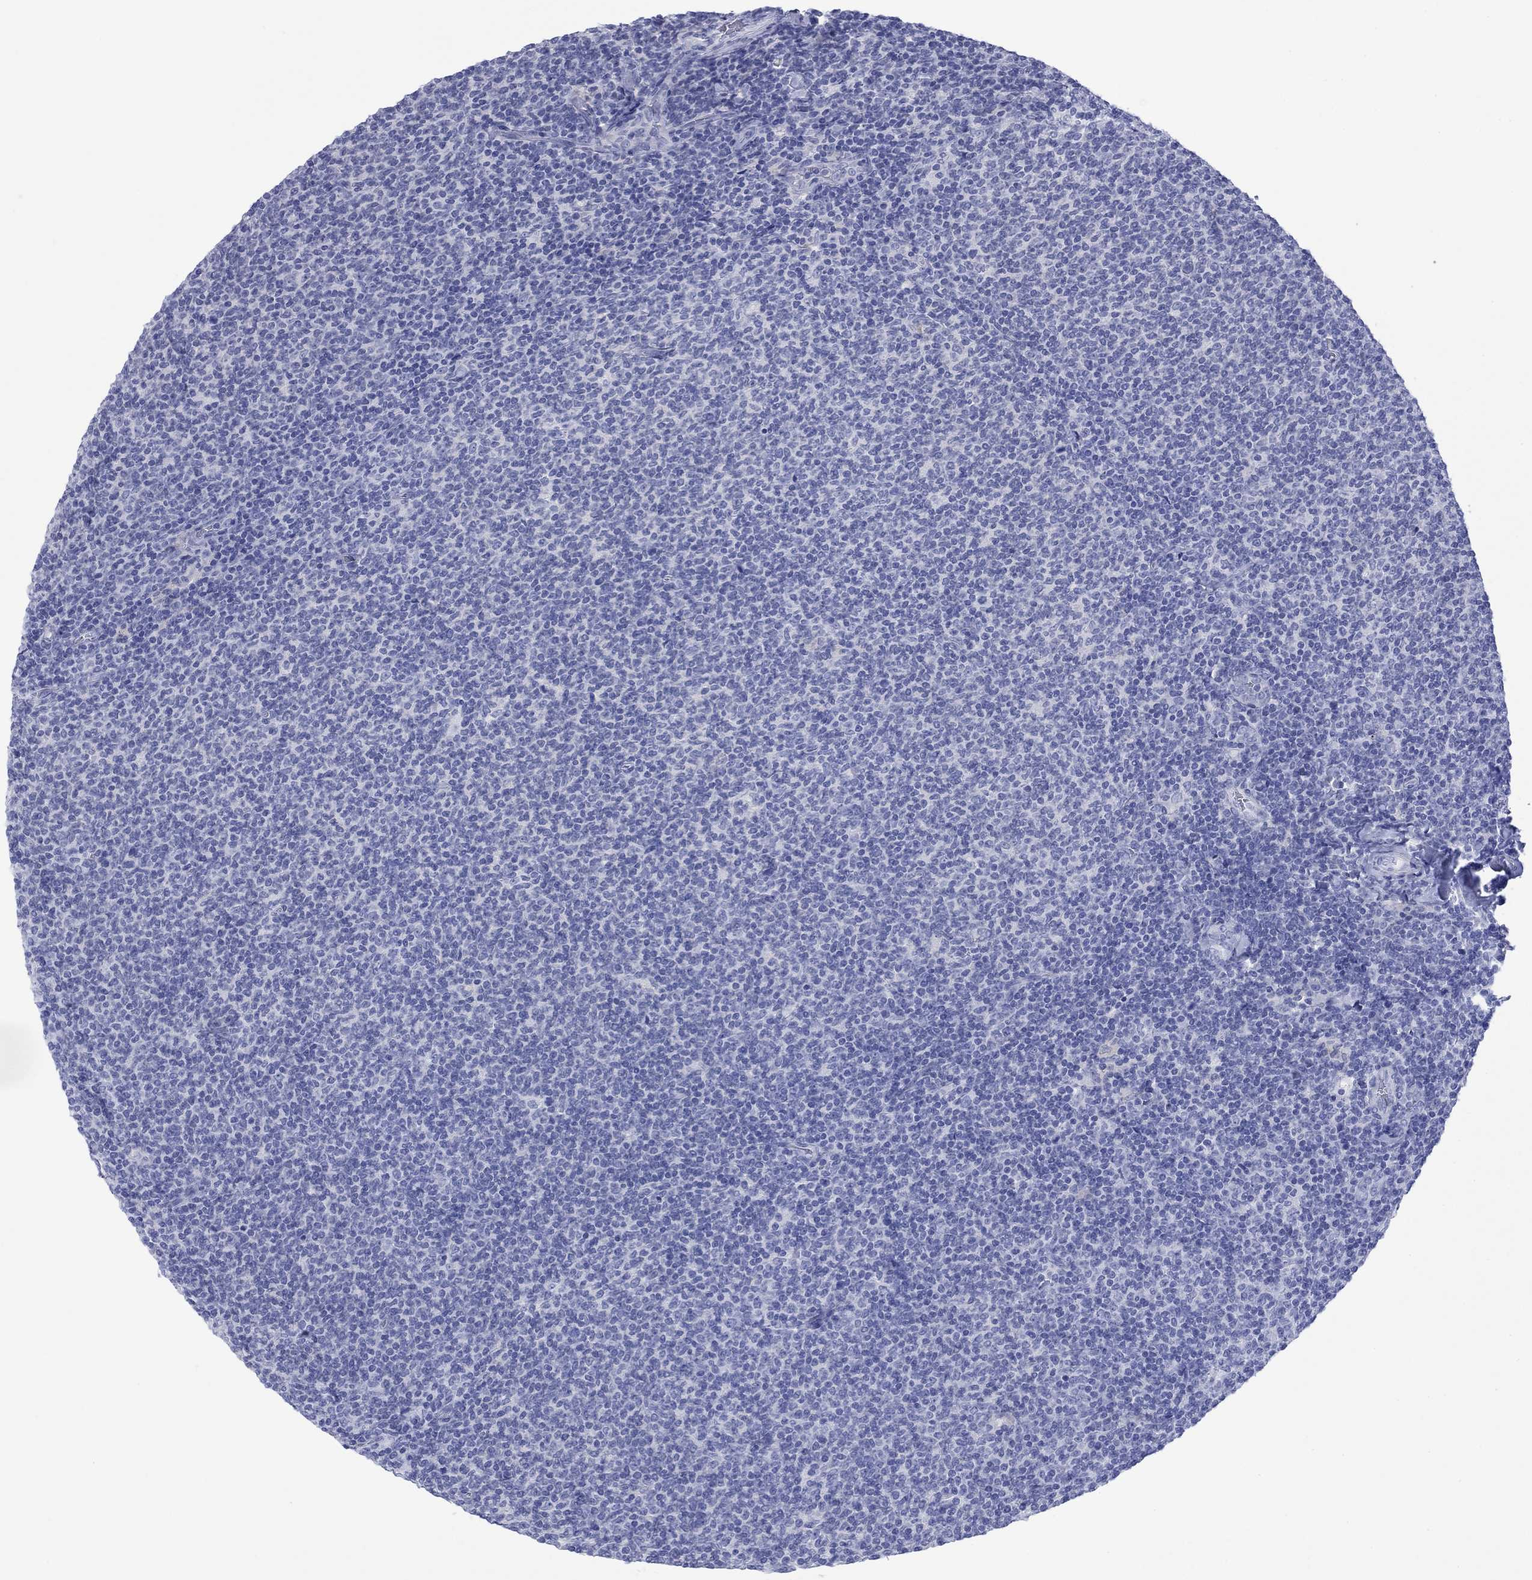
{"staining": {"intensity": "negative", "quantity": "none", "location": "none"}, "tissue": "lymphoma", "cell_type": "Tumor cells", "image_type": "cancer", "snomed": [{"axis": "morphology", "description": "Malignant lymphoma, non-Hodgkin's type, Low grade"}, {"axis": "topography", "description": "Lymph node"}], "caption": "Protein analysis of malignant lymphoma, non-Hodgkin's type (low-grade) exhibits no significant staining in tumor cells. (DAB (3,3'-diaminobenzidine) IHC visualized using brightfield microscopy, high magnification).", "gene": "MLANA", "patient": {"sex": "male", "age": 52}}